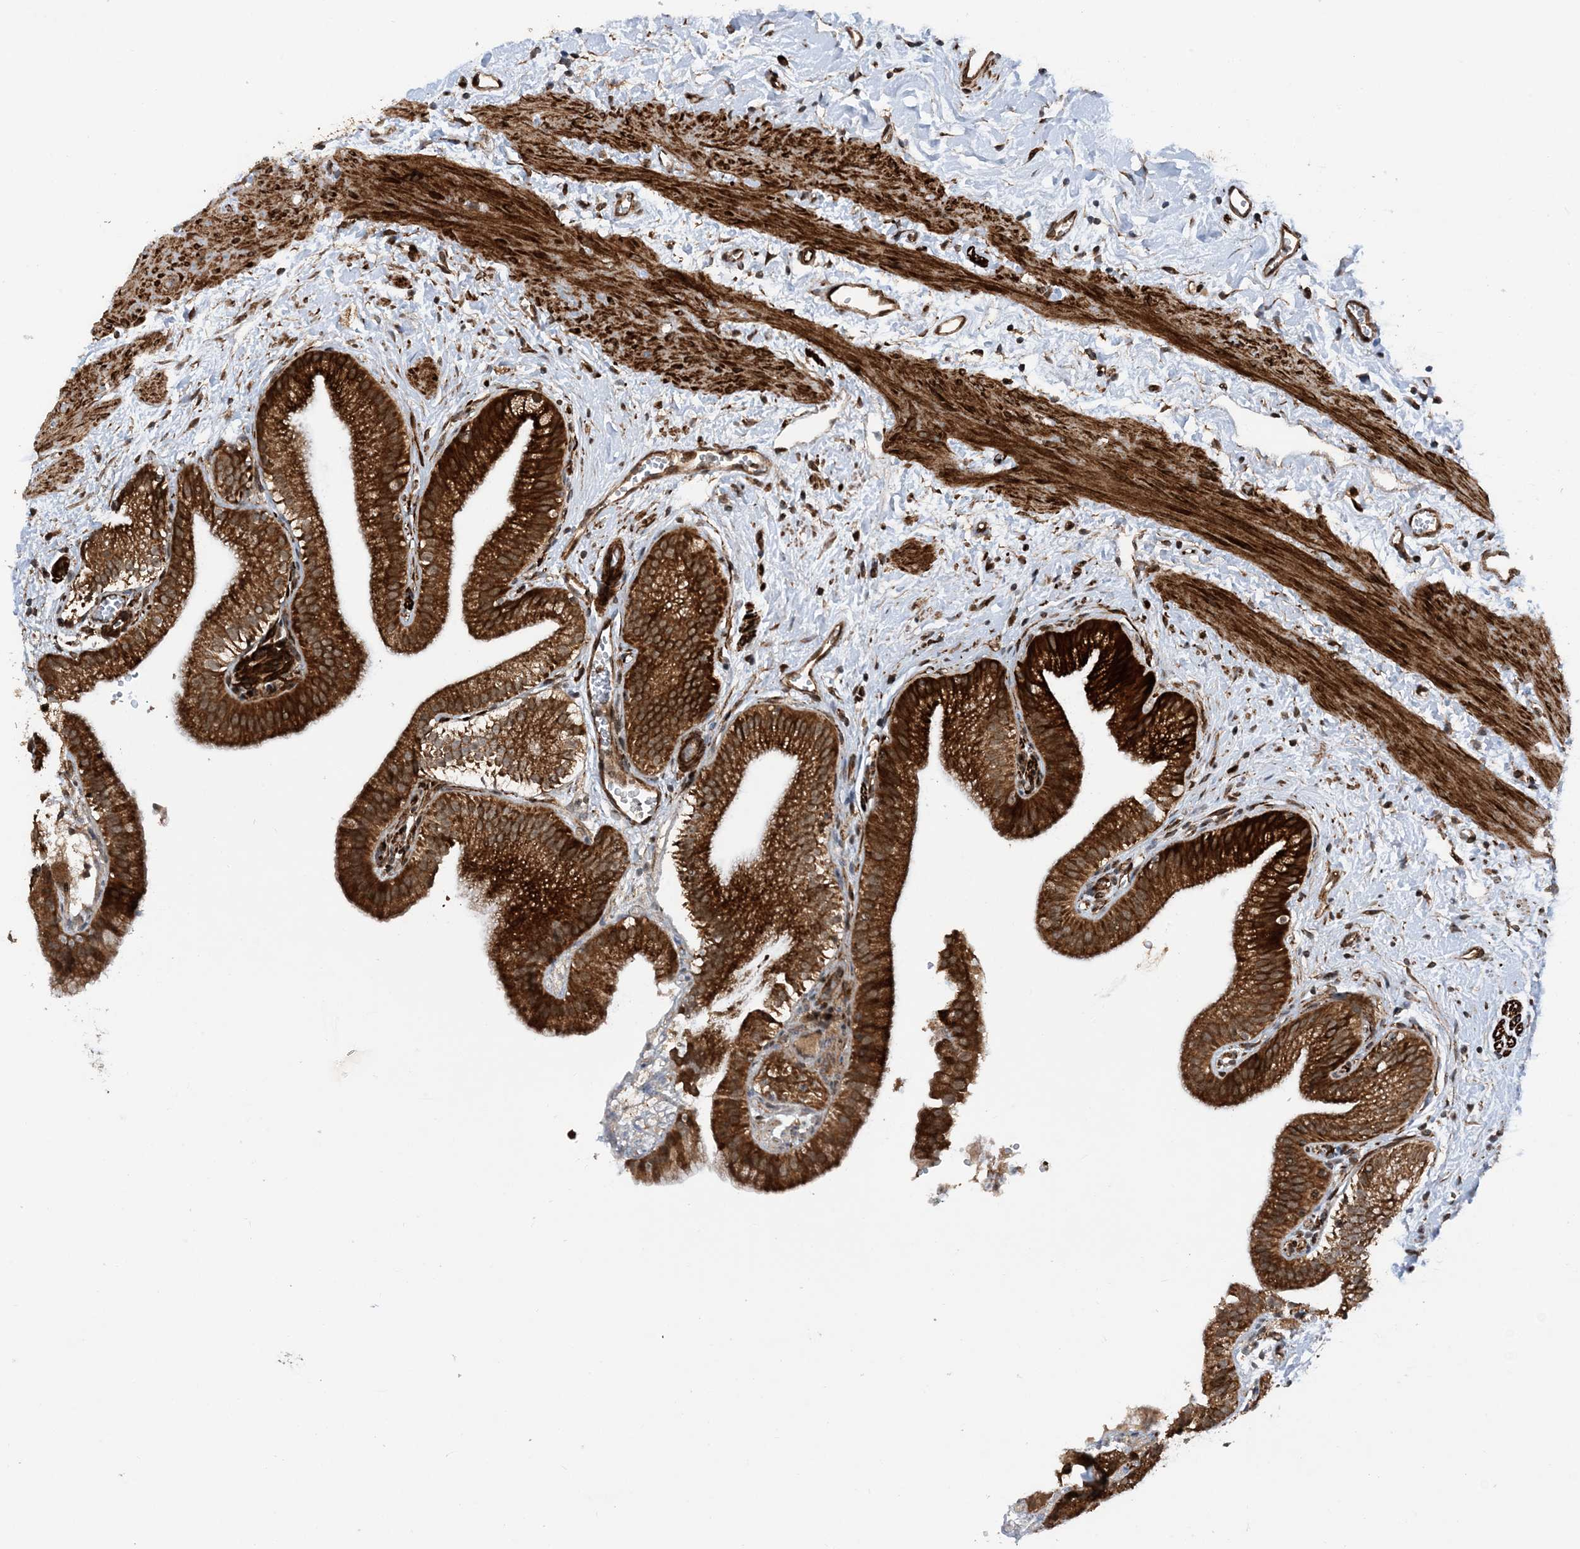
{"staining": {"intensity": "strong", "quantity": ">75%", "location": "cytoplasmic/membranous"}, "tissue": "gallbladder", "cell_type": "Glandular cells", "image_type": "normal", "snomed": [{"axis": "morphology", "description": "Normal tissue, NOS"}, {"axis": "topography", "description": "Gallbladder"}], "caption": "Glandular cells show high levels of strong cytoplasmic/membranous staining in about >75% of cells in normal gallbladder.", "gene": "HEMK1", "patient": {"sex": "male", "age": 55}}